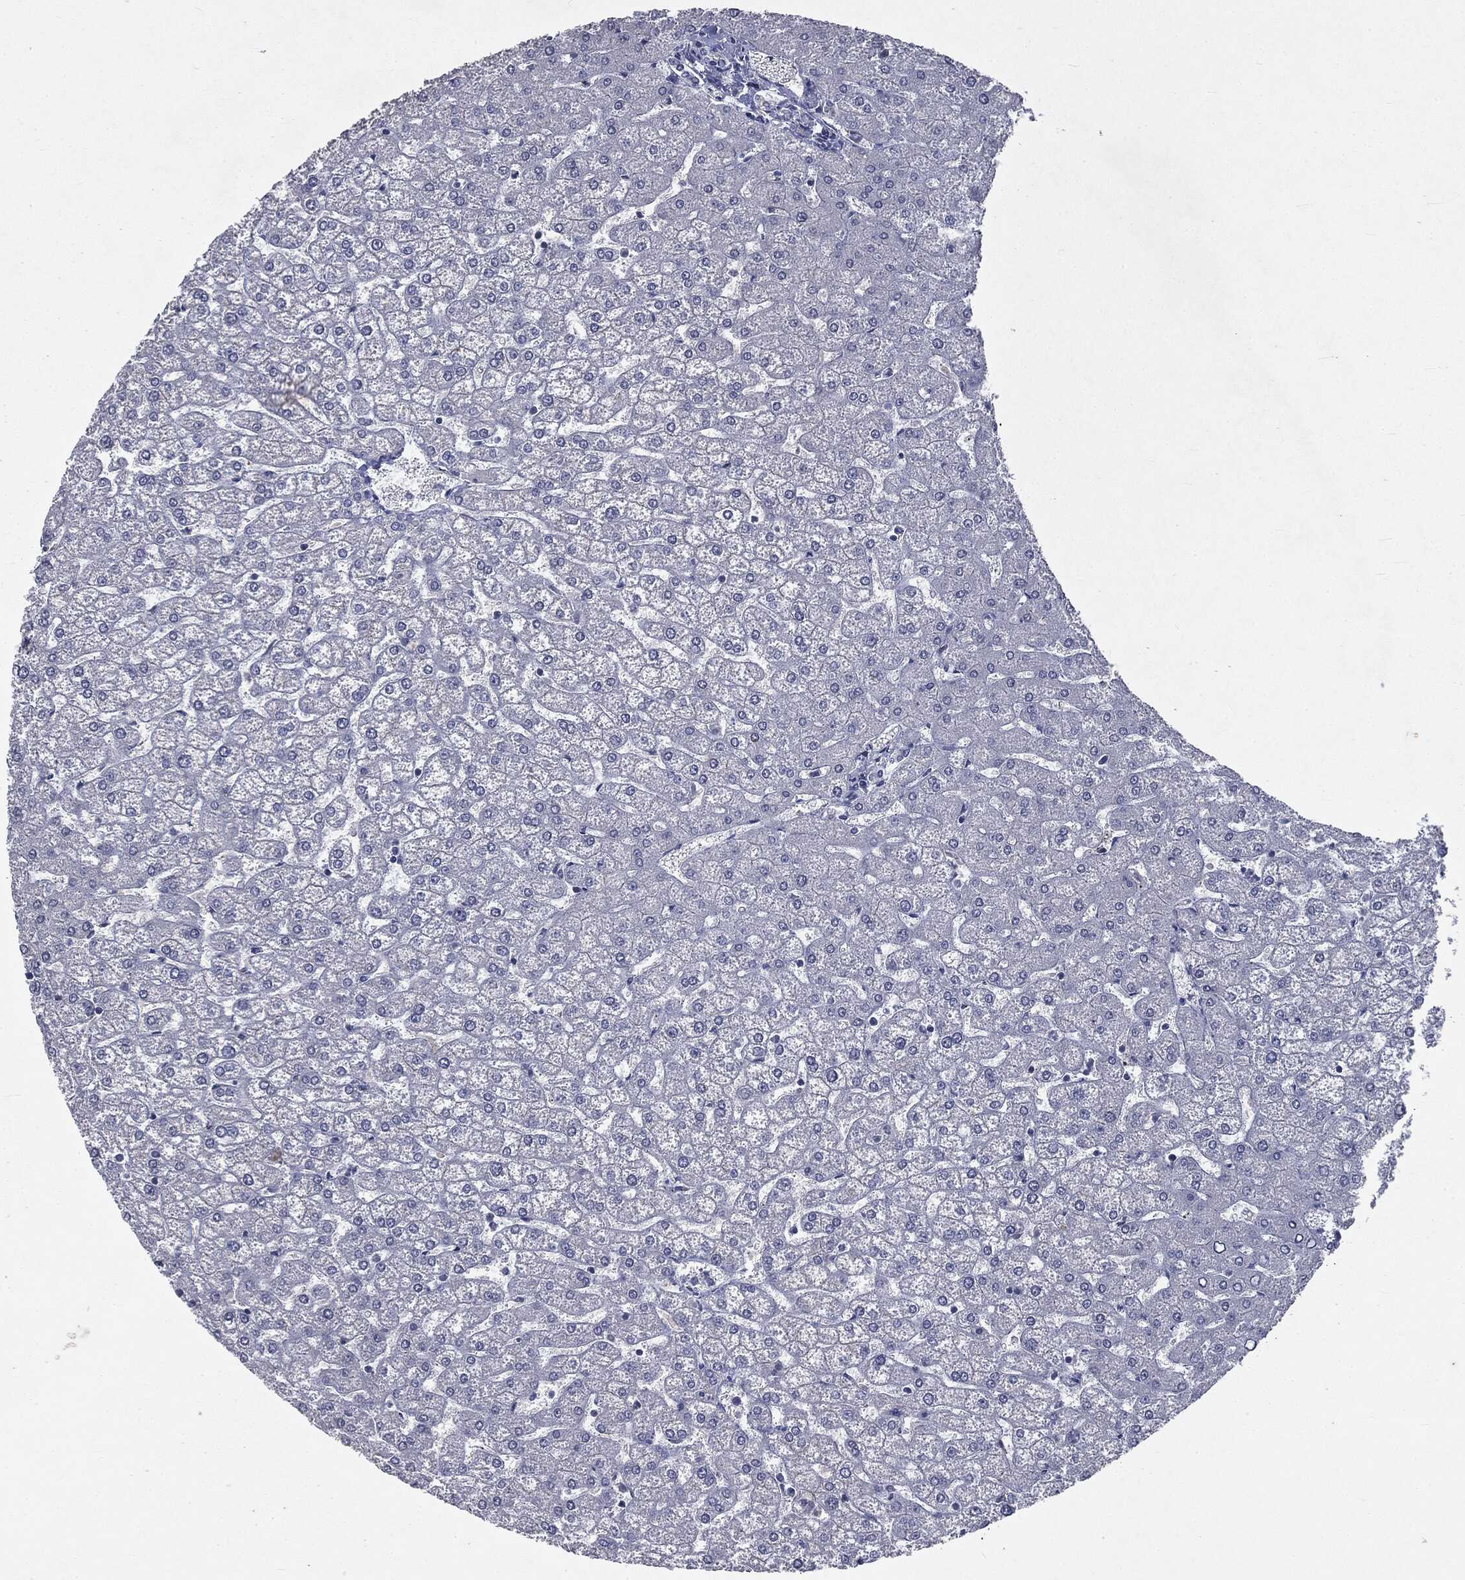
{"staining": {"intensity": "negative", "quantity": "none", "location": "none"}, "tissue": "liver", "cell_type": "Cholangiocytes", "image_type": "normal", "snomed": [{"axis": "morphology", "description": "Normal tissue, NOS"}, {"axis": "topography", "description": "Liver"}], "caption": "Cholangiocytes show no significant protein positivity in benign liver. (DAB (3,3'-diaminobenzidine) IHC with hematoxylin counter stain).", "gene": "CASD1", "patient": {"sex": "female", "age": 32}}